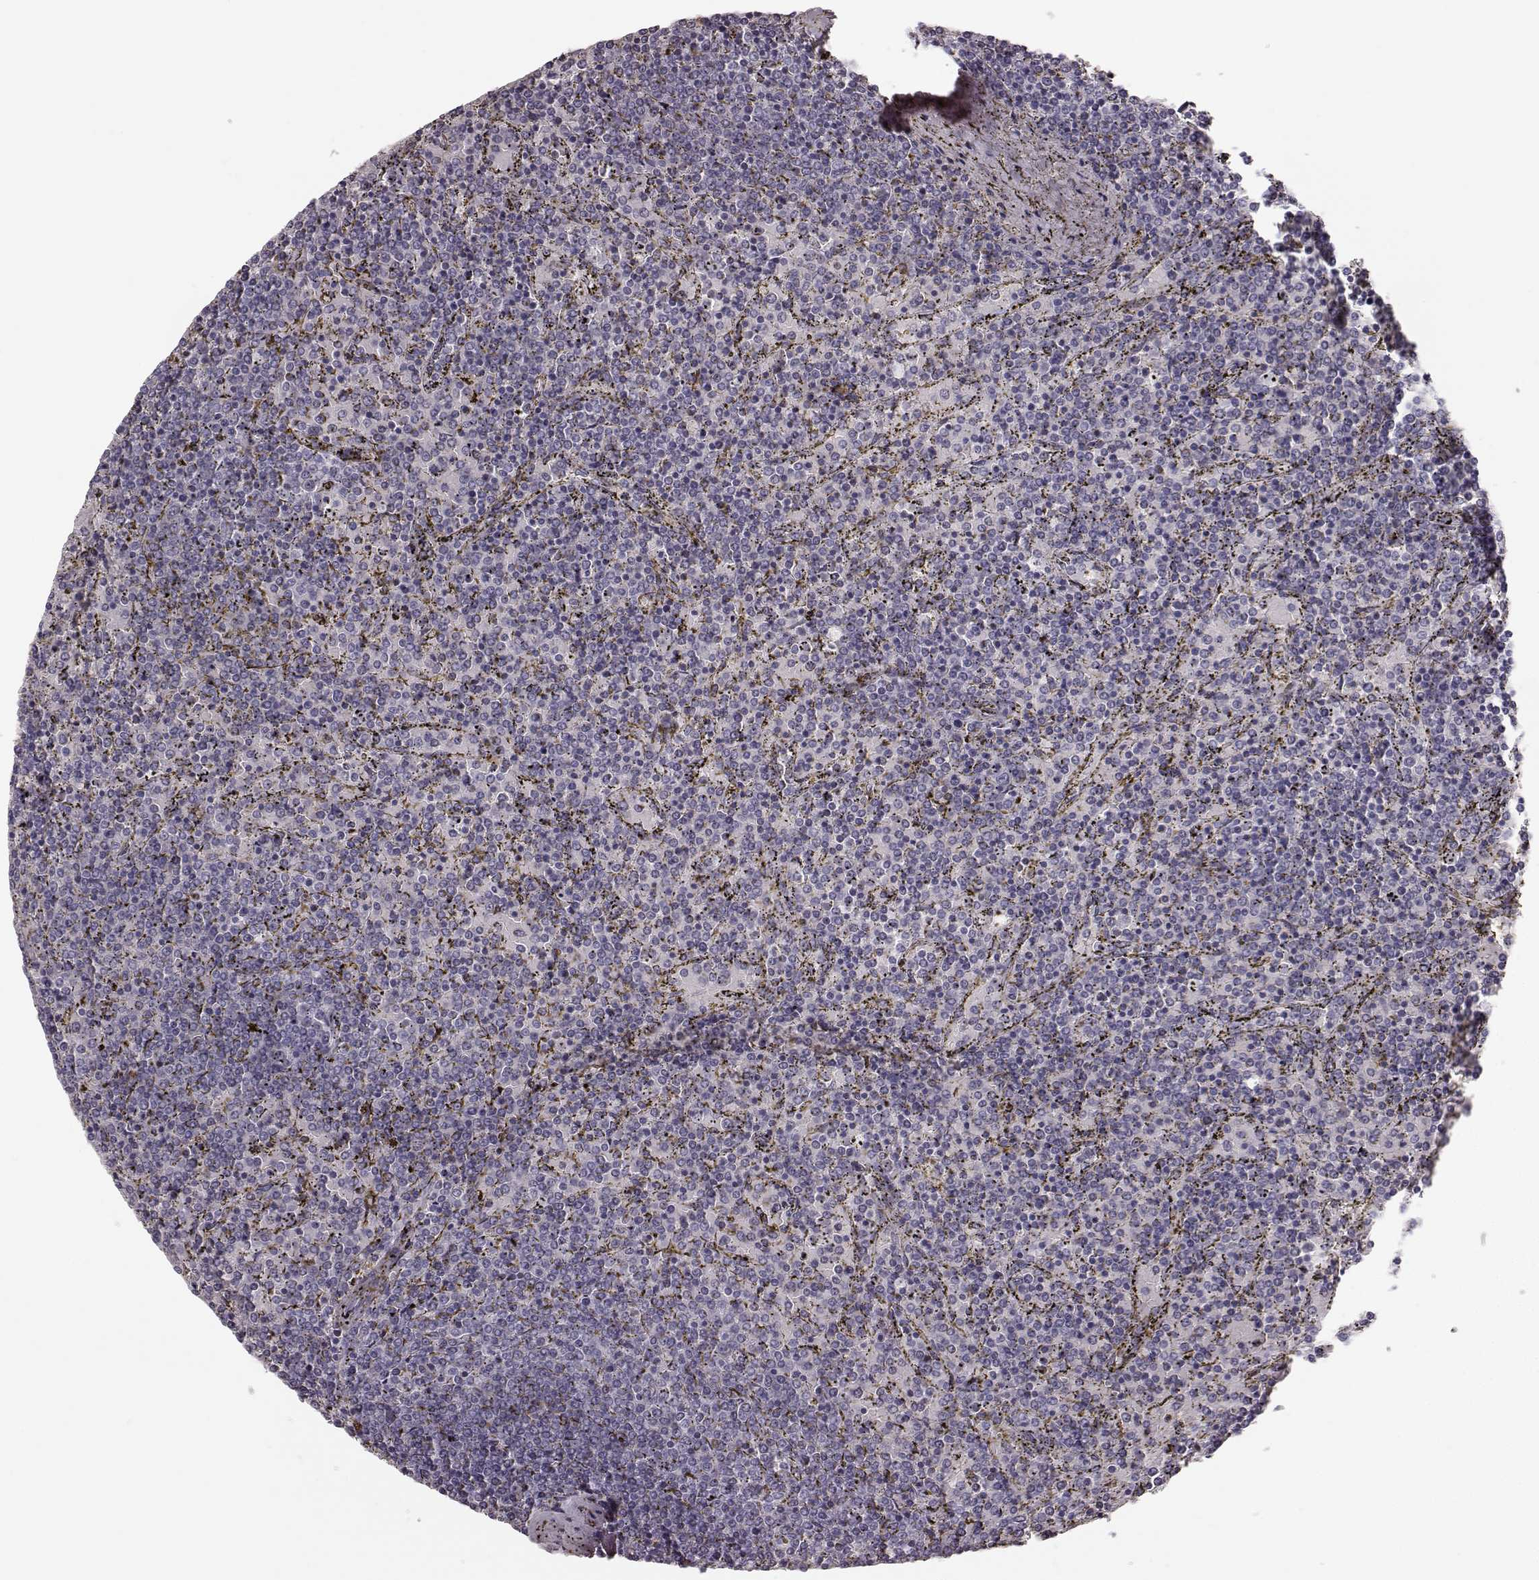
{"staining": {"intensity": "negative", "quantity": "none", "location": "none"}, "tissue": "lymphoma", "cell_type": "Tumor cells", "image_type": "cancer", "snomed": [{"axis": "morphology", "description": "Malignant lymphoma, non-Hodgkin's type, Low grade"}, {"axis": "topography", "description": "Spleen"}], "caption": "Immunohistochemistry (IHC) photomicrograph of neoplastic tissue: malignant lymphoma, non-Hodgkin's type (low-grade) stained with DAB (3,3'-diaminobenzidine) displays no significant protein positivity in tumor cells.", "gene": "ZNF433", "patient": {"sex": "female", "age": 77}}